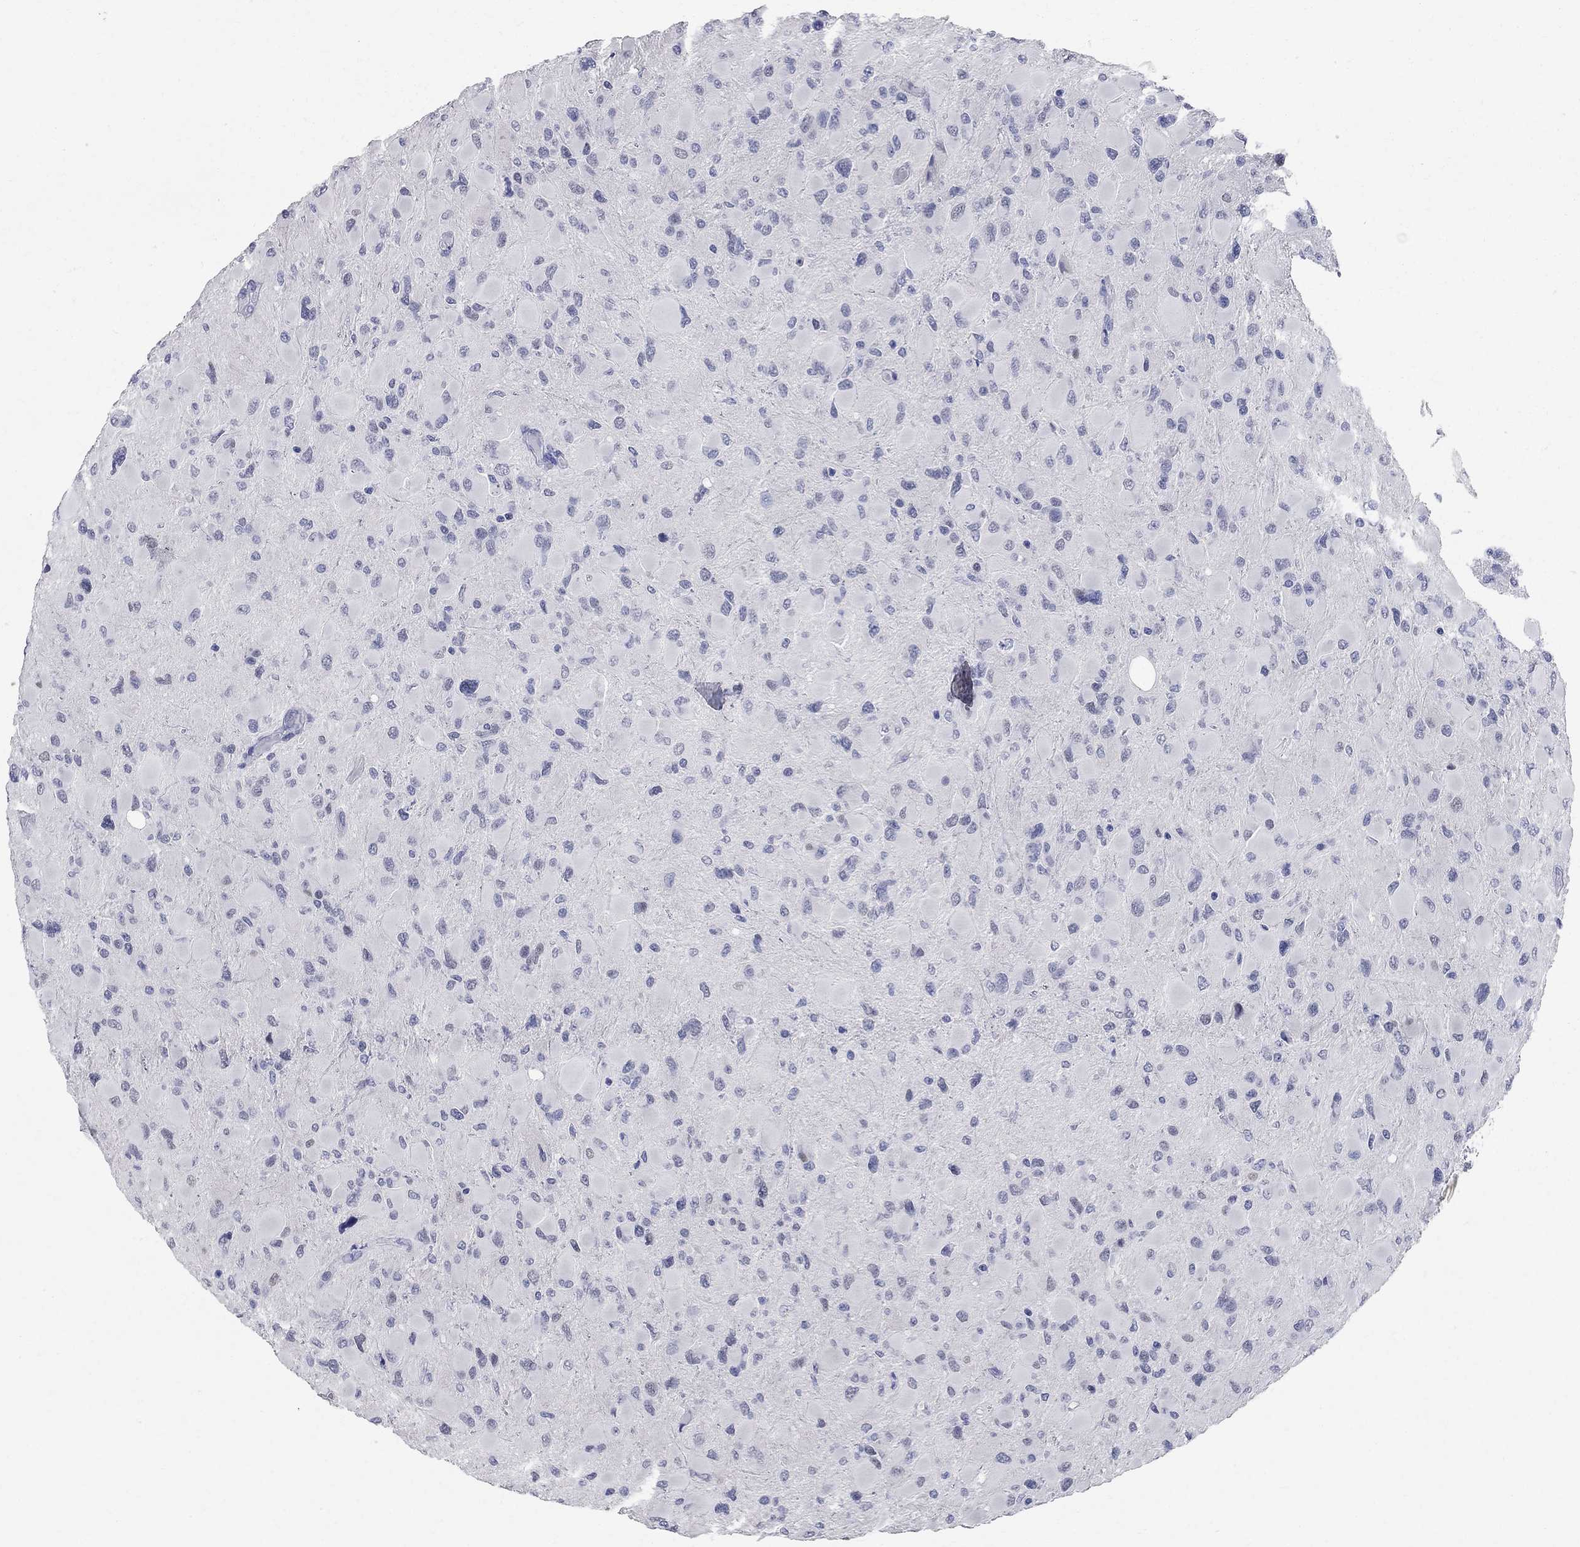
{"staining": {"intensity": "negative", "quantity": "none", "location": "none"}, "tissue": "glioma", "cell_type": "Tumor cells", "image_type": "cancer", "snomed": [{"axis": "morphology", "description": "Glioma, malignant, High grade"}, {"axis": "topography", "description": "Cerebral cortex"}], "caption": "Tumor cells show no significant positivity in malignant glioma (high-grade). (IHC, brightfield microscopy, high magnification).", "gene": "BPIFB1", "patient": {"sex": "female", "age": 36}}